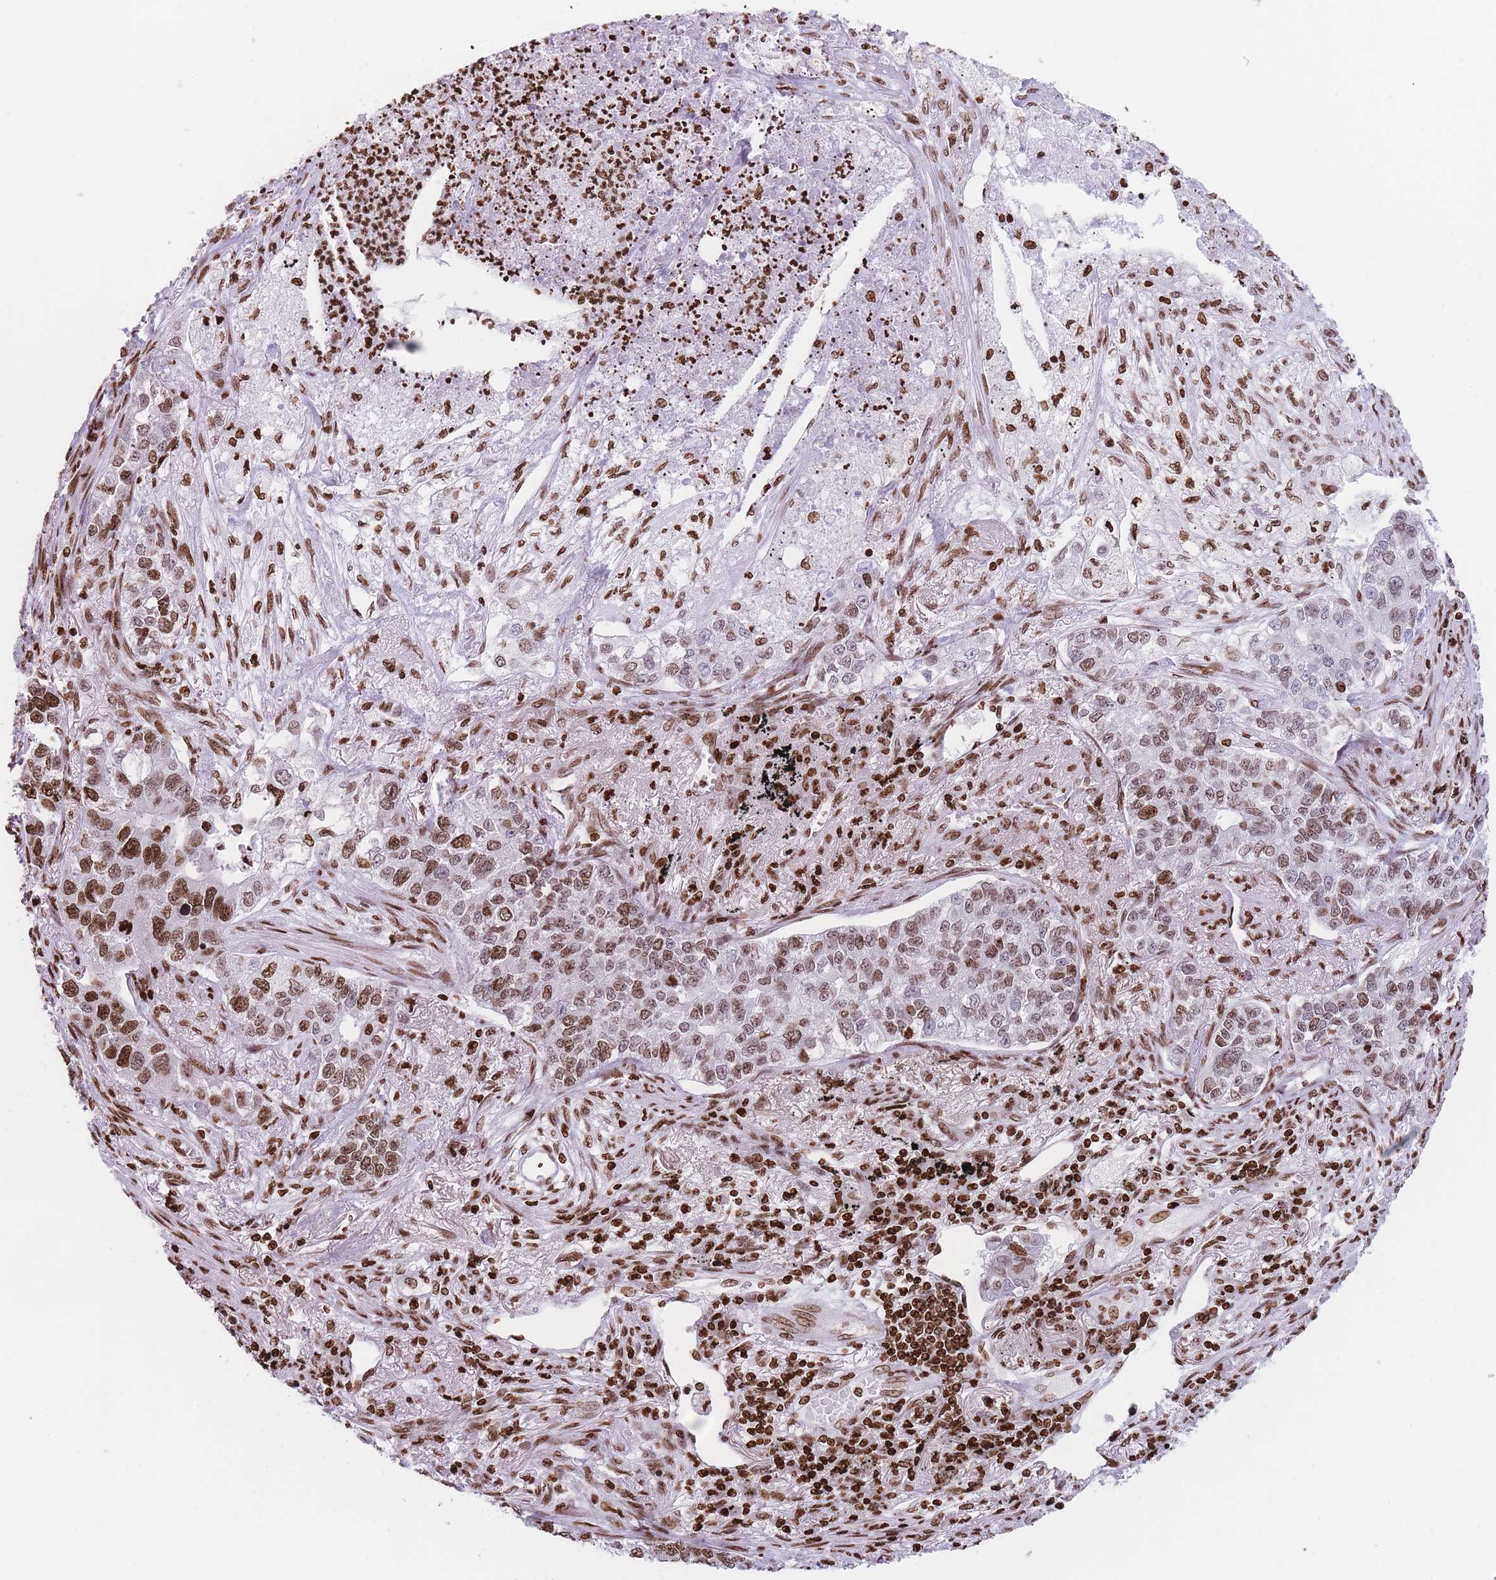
{"staining": {"intensity": "moderate", "quantity": ">75%", "location": "nuclear"}, "tissue": "lung cancer", "cell_type": "Tumor cells", "image_type": "cancer", "snomed": [{"axis": "morphology", "description": "Adenocarcinoma, NOS"}, {"axis": "topography", "description": "Lung"}], "caption": "Moderate nuclear protein expression is present in approximately >75% of tumor cells in adenocarcinoma (lung).", "gene": "AK9", "patient": {"sex": "male", "age": 49}}